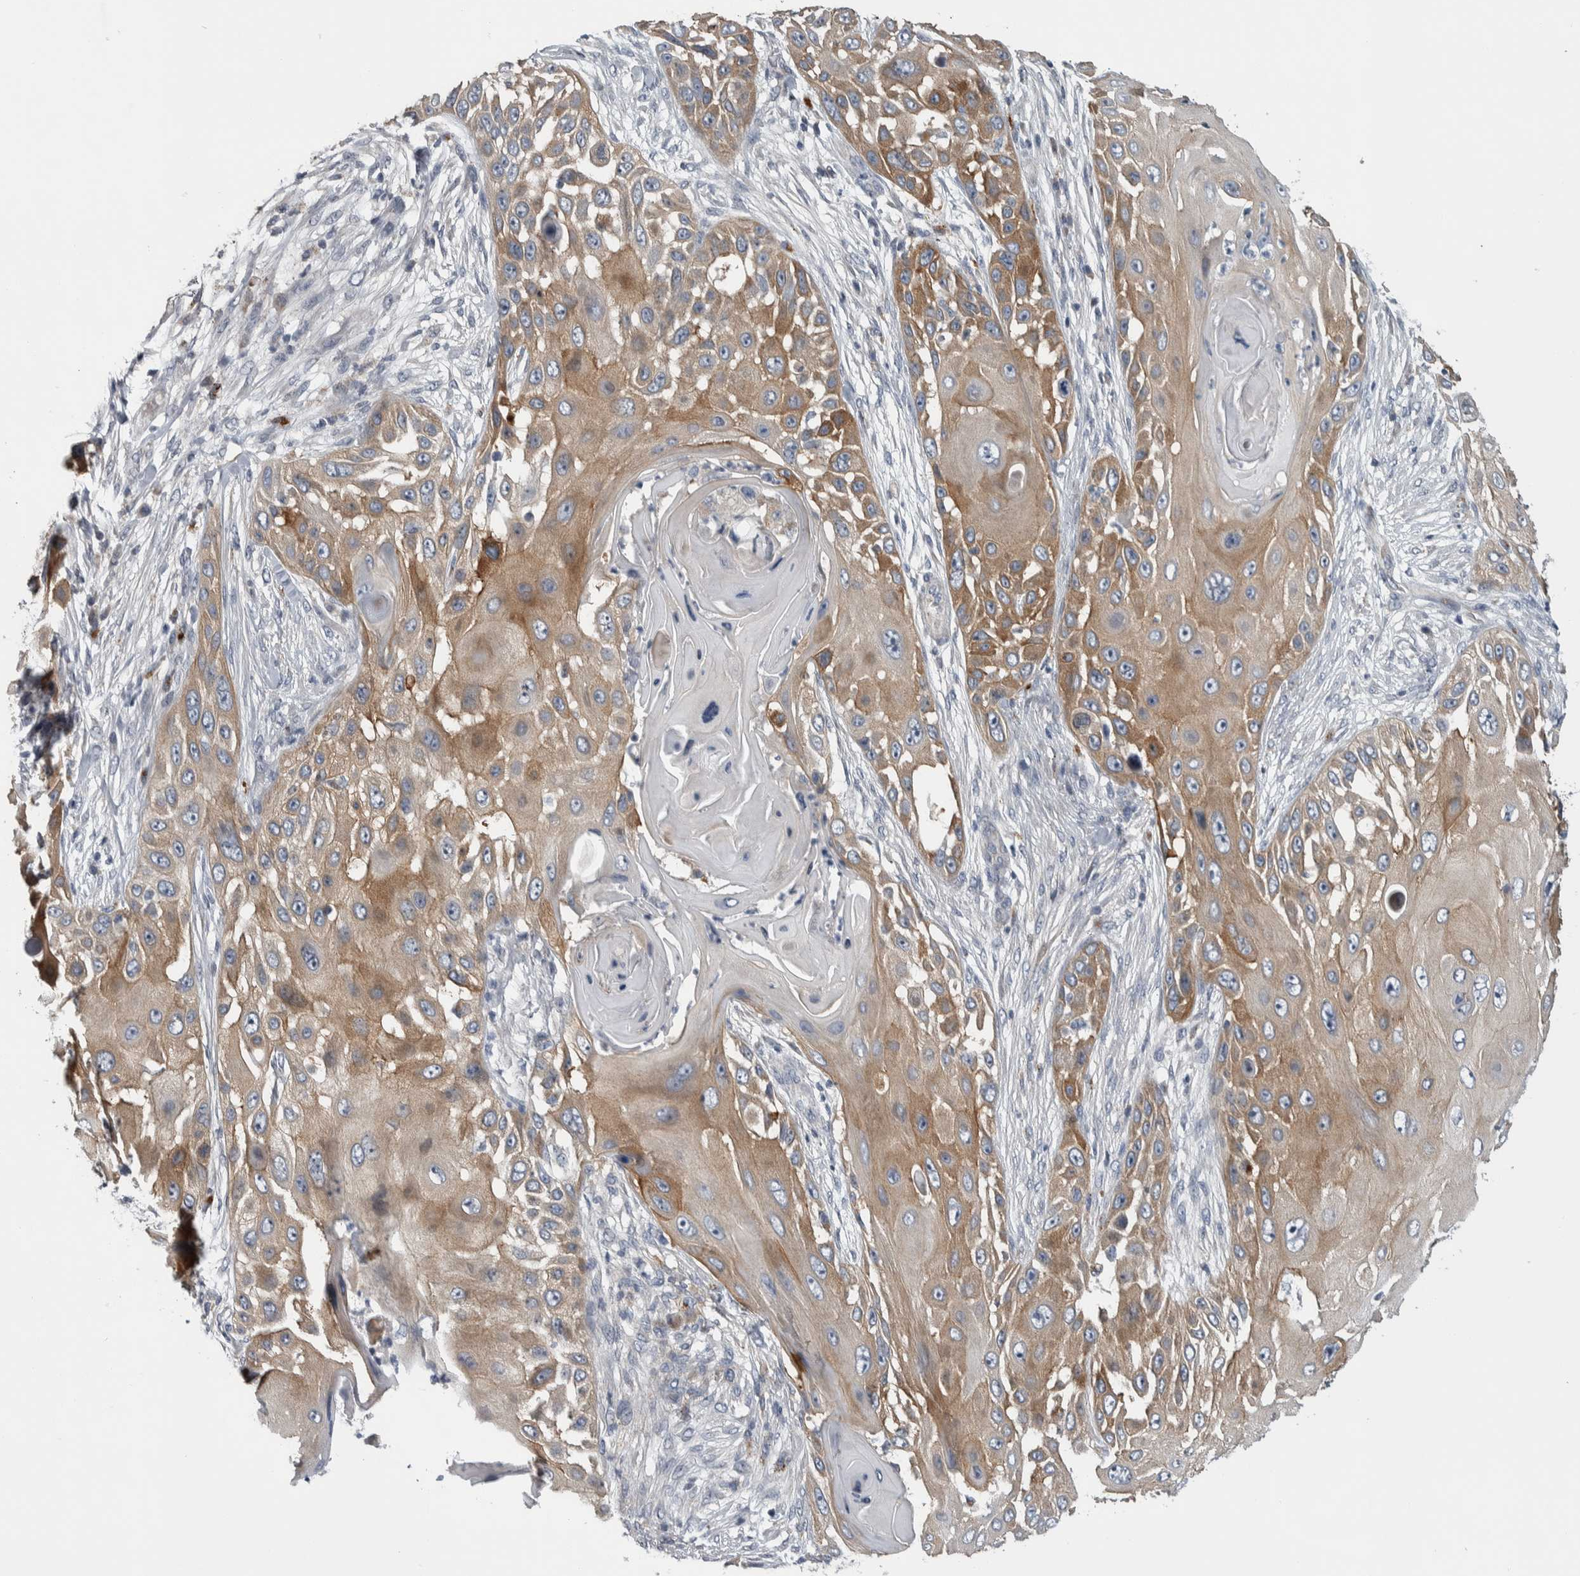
{"staining": {"intensity": "moderate", "quantity": ">75%", "location": "cytoplasmic/membranous"}, "tissue": "skin cancer", "cell_type": "Tumor cells", "image_type": "cancer", "snomed": [{"axis": "morphology", "description": "Squamous cell carcinoma, NOS"}, {"axis": "topography", "description": "Skin"}], "caption": "Skin cancer was stained to show a protein in brown. There is medium levels of moderate cytoplasmic/membranous positivity in approximately >75% of tumor cells.", "gene": "FAM83G", "patient": {"sex": "female", "age": 44}}